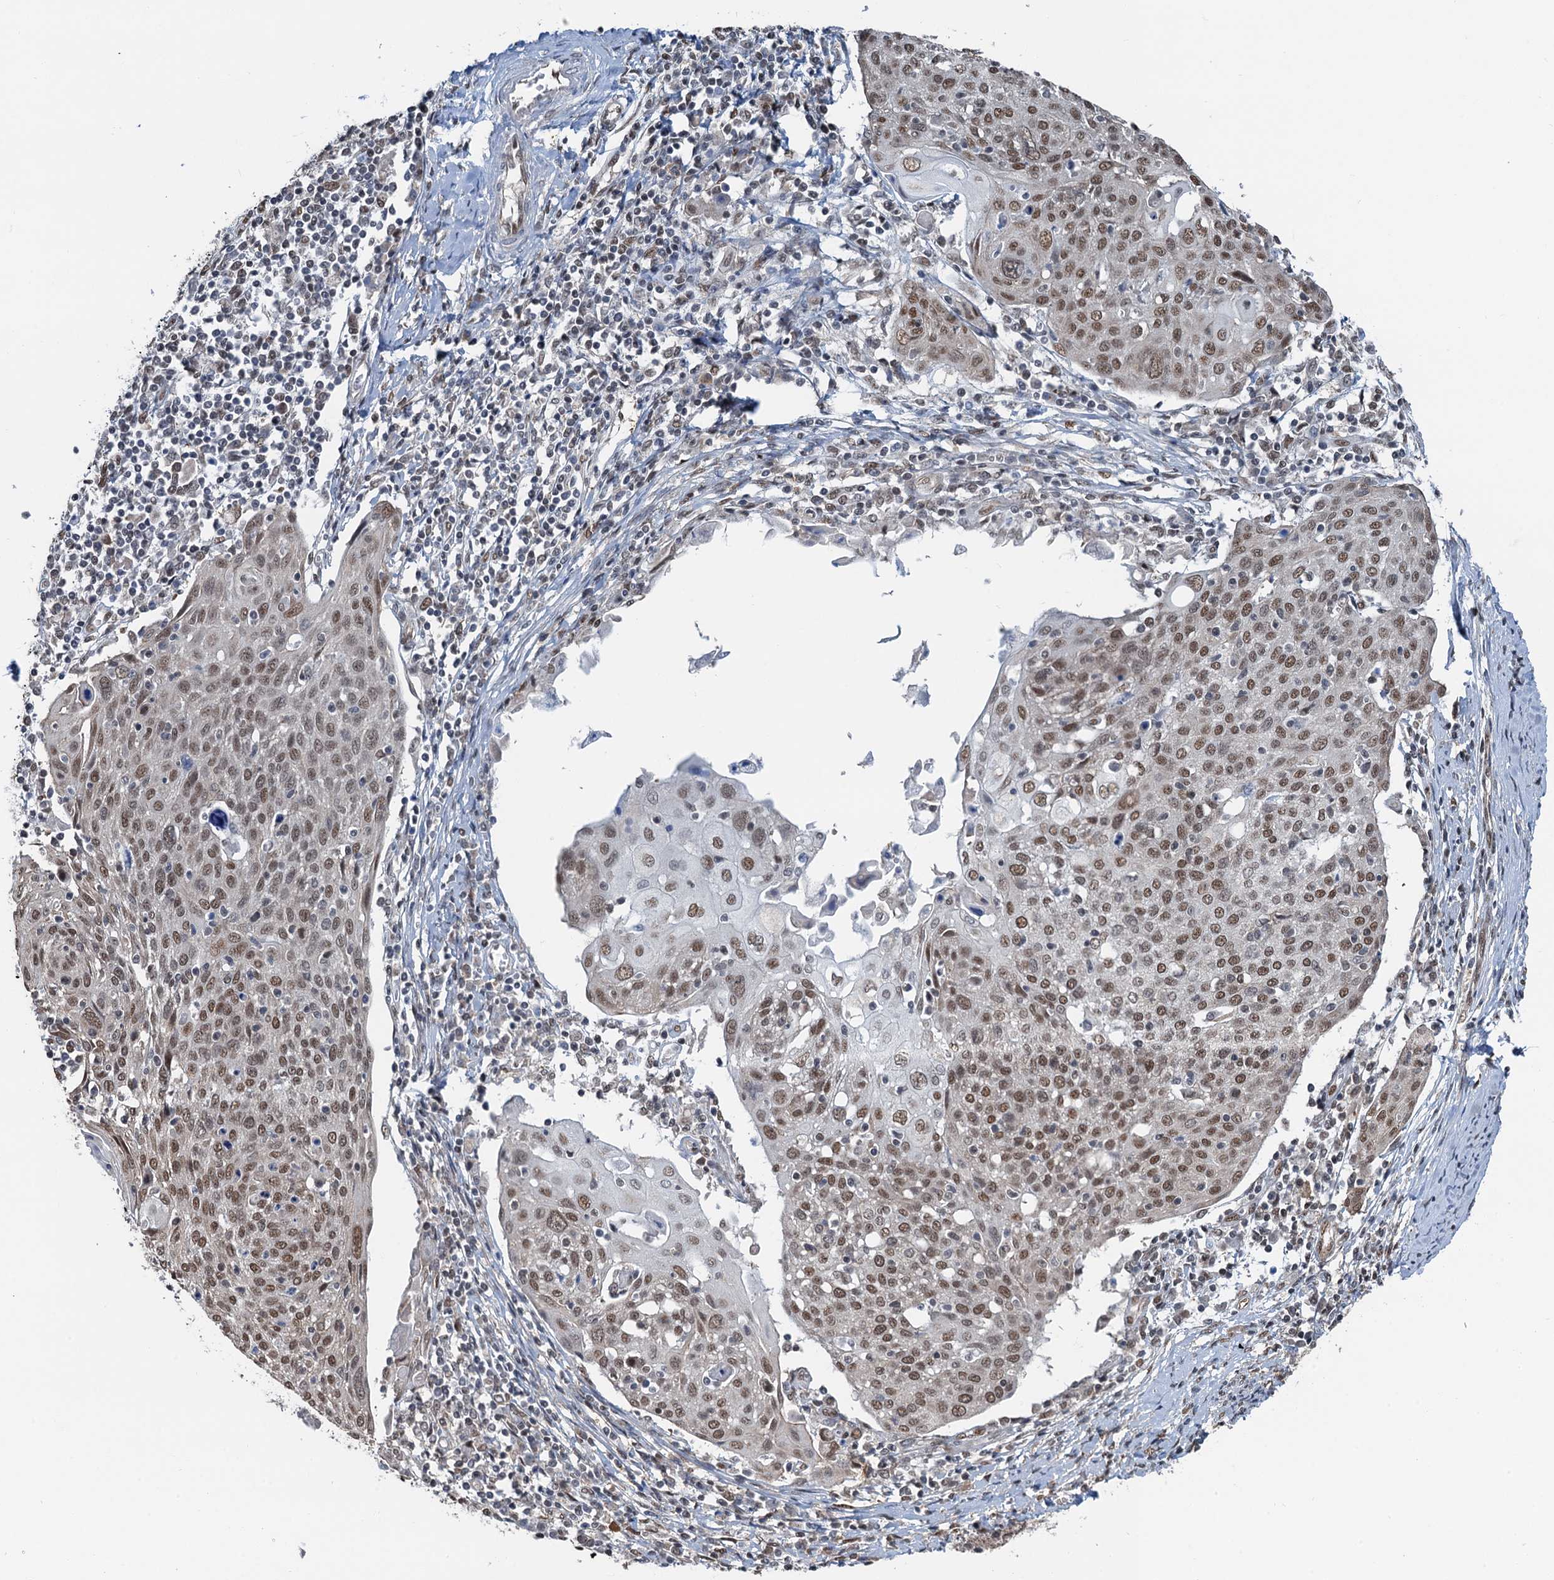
{"staining": {"intensity": "moderate", "quantity": ">75%", "location": "nuclear"}, "tissue": "cervical cancer", "cell_type": "Tumor cells", "image_type": "cancer", "snomed": [{"axis": "morphology", "description": "Squamous cell carcinoma, NOS"}, {"axis": "topography", "description": "Cervix"}], "caption": "An image showing moderate nuclear positivity in approximately >75% of tumor cells in cervical squamous cell carcinoma, as visualized by brown immunohistochemical staining.", "gene": "CFDP1", "patient": {"sex": "female", "age": 67}}